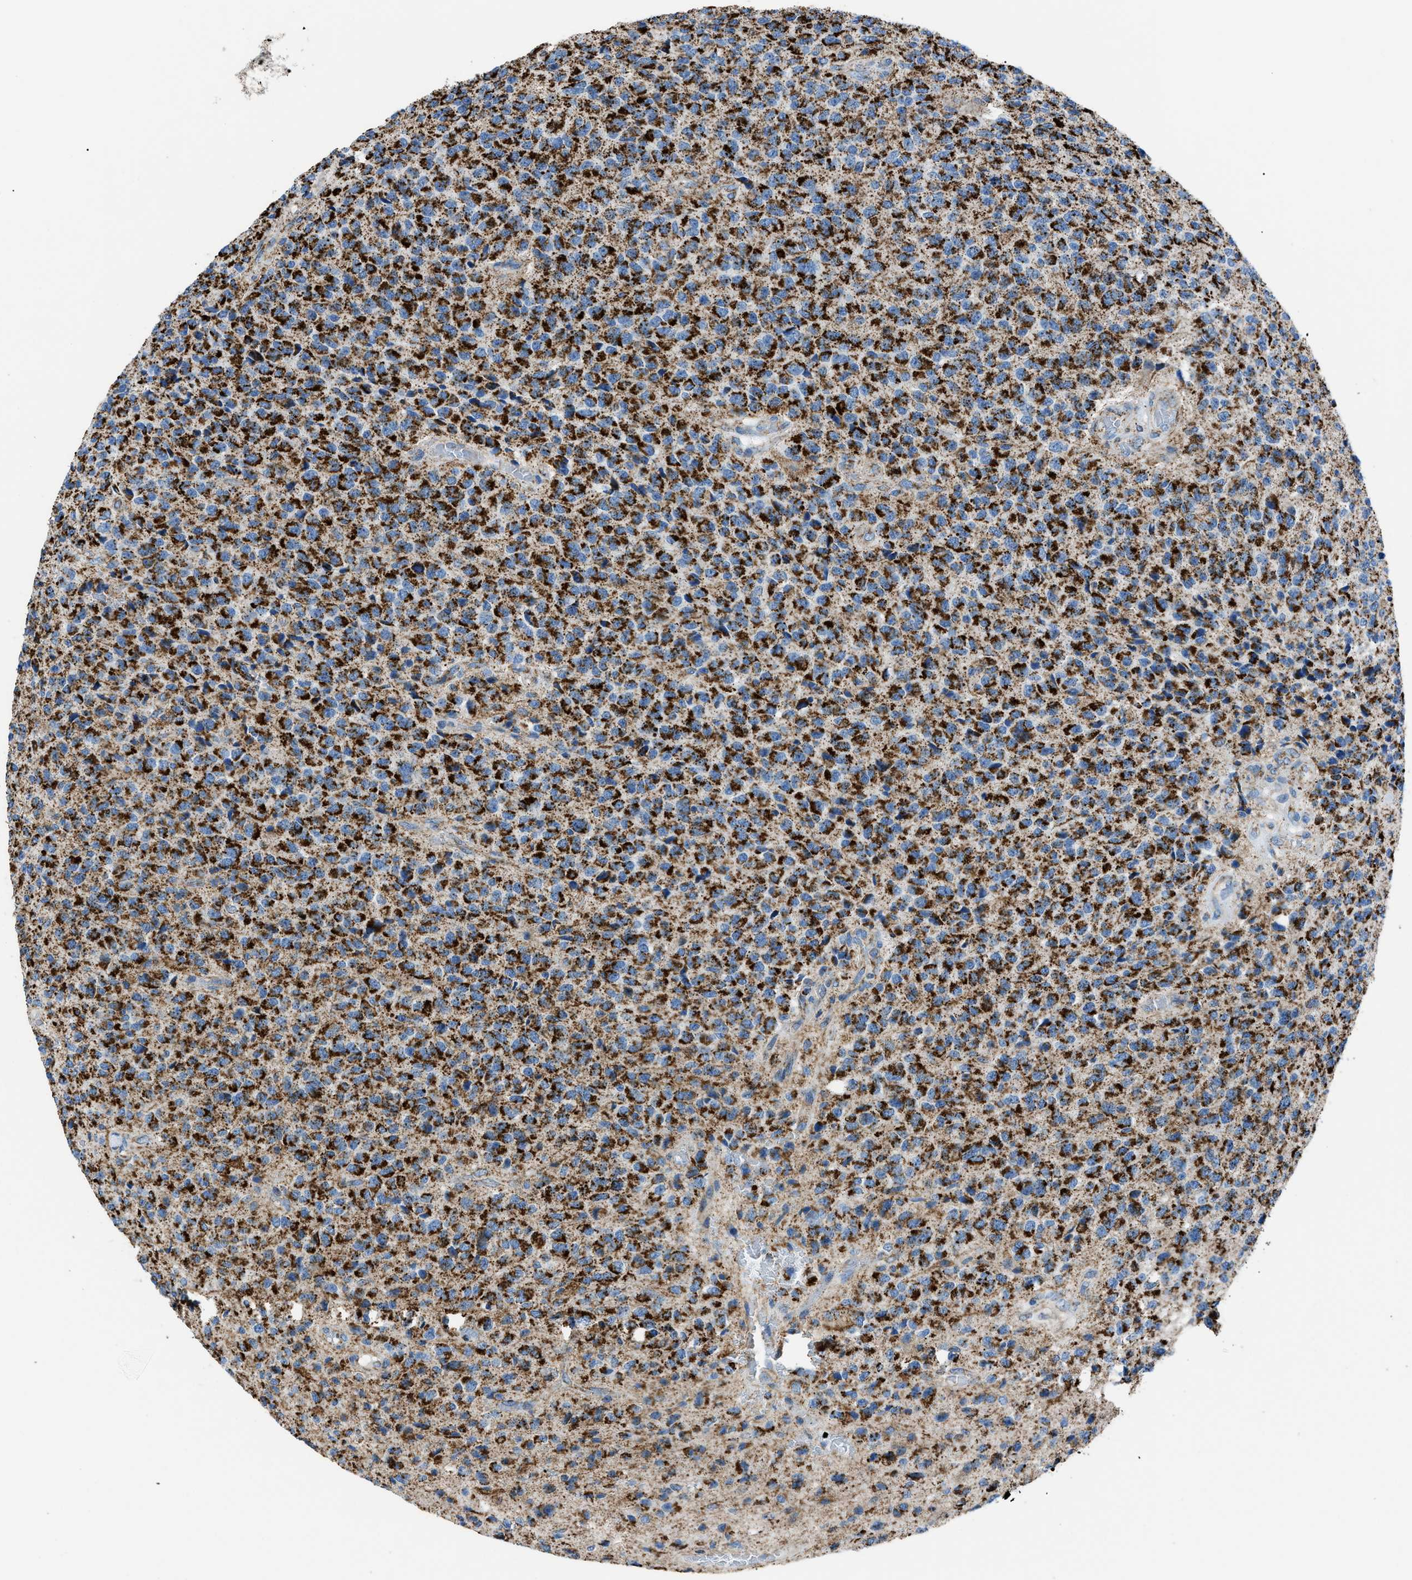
{"staining": {"intensity": "strong", "quantity": ">75%", "location": "cytoplasmic/membranous"}, "tissue": "glioma", "cell_type": "Tumor cells", "image_type": "cancer", "snomed": [{"axis": "morphology", "description": "Glioma, malignant, High grade"}, {"axis": "topography", "description": "pancreas cauda"}], "caption": "Glioma tissue shows strong cytoplasmic/membranous positivity in about >75% of tumor cells", "gene": "PHB2", "patient": {"sex": "male", "age": 60}}